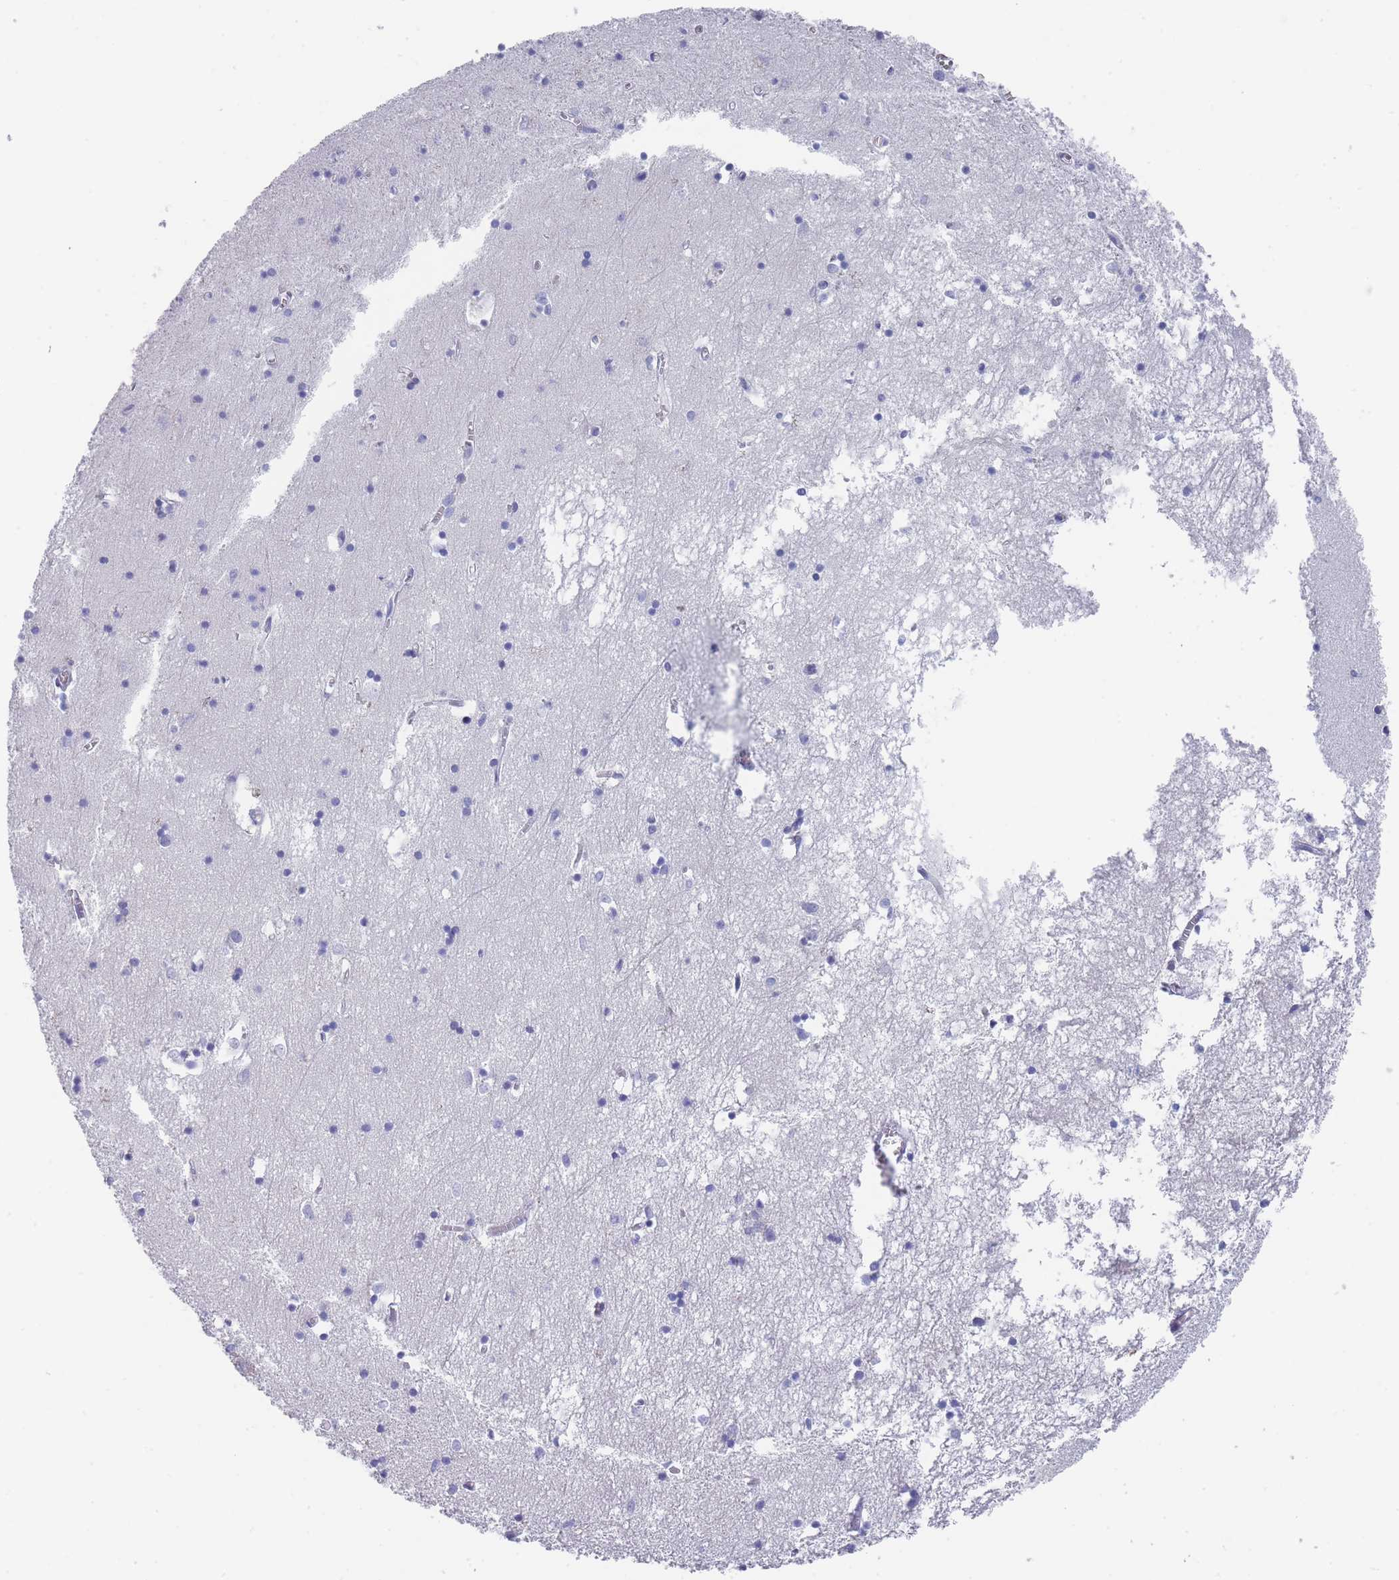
{"staining": {"intensity": "negative", "quantity": "none", "location": "none"}, "tissue": "hippocampus", "cell_type": "Glial cells", "image_type": "normal", "snomed": [{"axis": "morphology", "description": "Normal tissue, NOS"}, {"axis": "topography", "description": "Hippocampus"}], "caption": "Glial cells are negative for protein expression in normal human hippocampus. (Stains: DAB IHC with hematoxylin counter stain, Microscopy: brightfield microscopy at high magnification).", "gene": "RAB2B", "patient": {"sex": "male", "age": 70}}